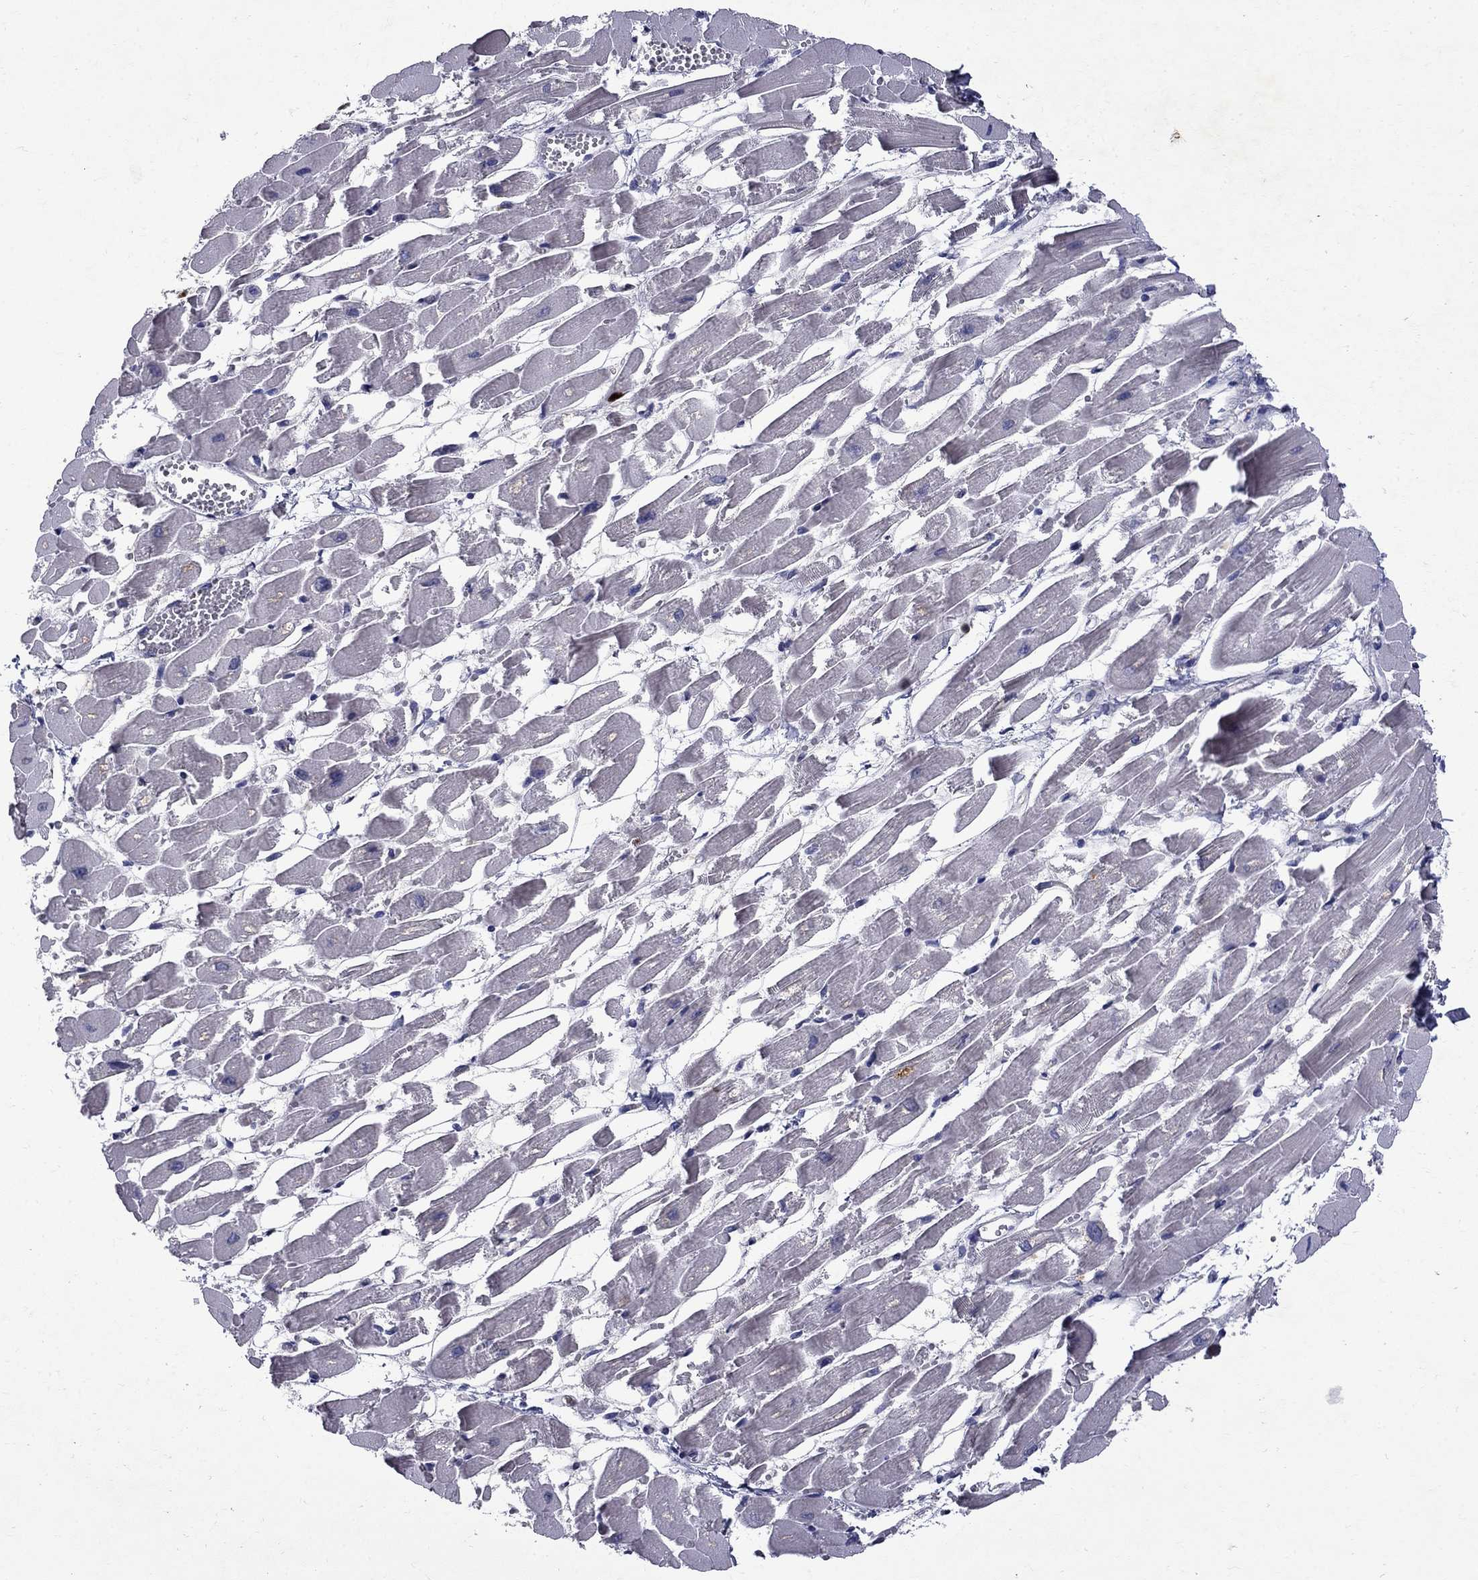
{"staining": {"intensity": "negative", "quantity": "none", "location": "none"}, "tissue": "heart muscle", "cell_type": "Cardiomyocytes", "image_type": "normal", "snomed": [{"axis": "morphology", "description": "Normal tissue, NOS"}, {"axis": "topography", "description": "Heart"}], "caption": "Cardiomyocytes are negative for brown protein staining in normal heart muscle. (DAB immunohistochemistry visualized using brightfield microscopy, high magnification).", "gene": "STAB2", "patient": {"sex": "female", "age": 52}}